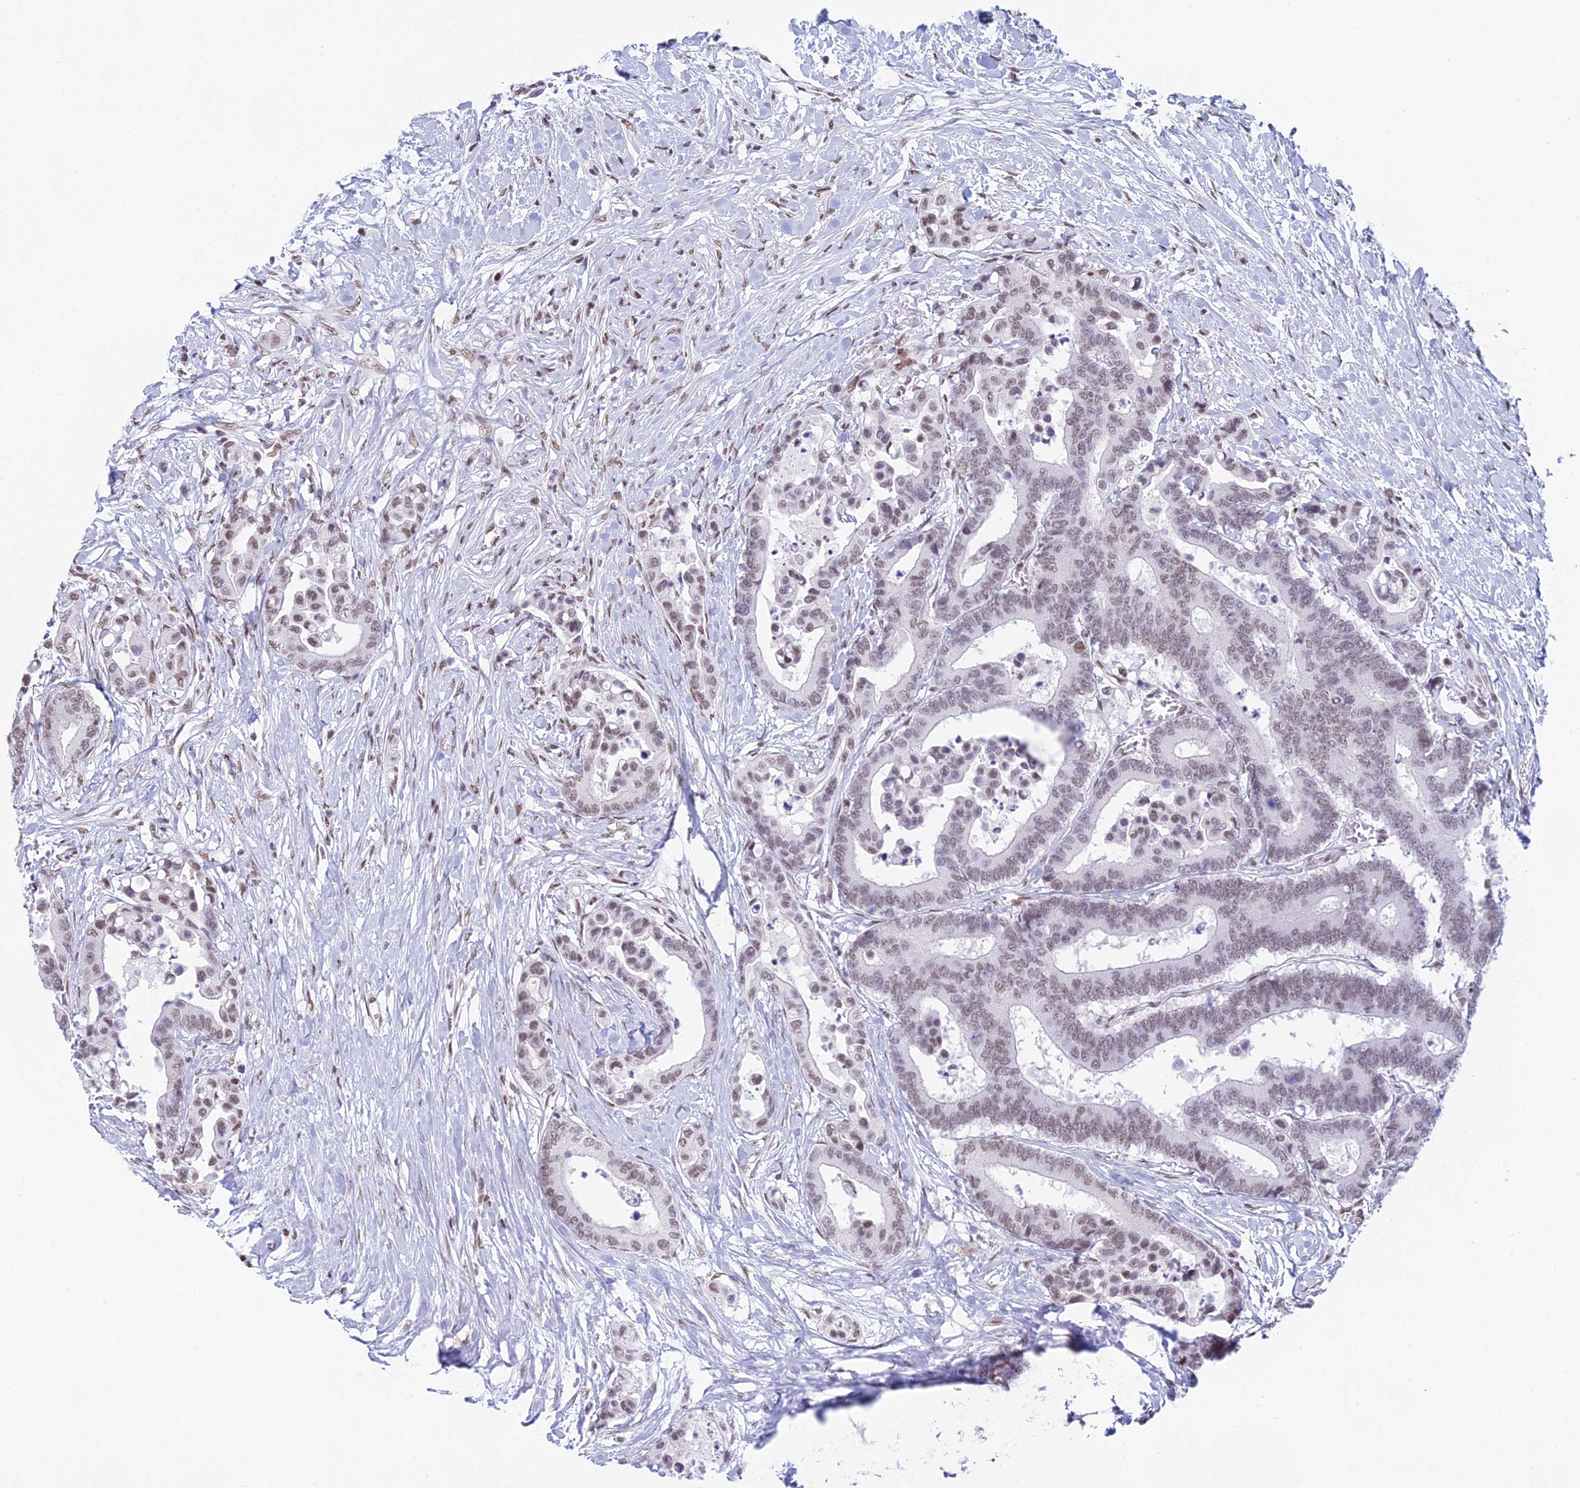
{"staining": {"intensity": "moderate", "quantity": ">75%", "location": "nuclear"}, "tissue": "colorectal cancer", "cell_type": "Tumor cells", "image_type": "cancer", "snomed": [{"axis": "morphology", "description": "Normal tissue, NOS"}, {"axis": "morphology", "description": "Adenocarcinoma, NOS"}, {"axis": "topography", "description": "Colon"}], "caption": "Protein expression analysis of colorectal adenocarcinoma shows moderate nuclear expression in about >75% of tumor cells. (brown staining indicates protein expression, while blue staining denotes nuclei).", "gene": "CDC26", "patient": {"sex": "male", "age": 82}}